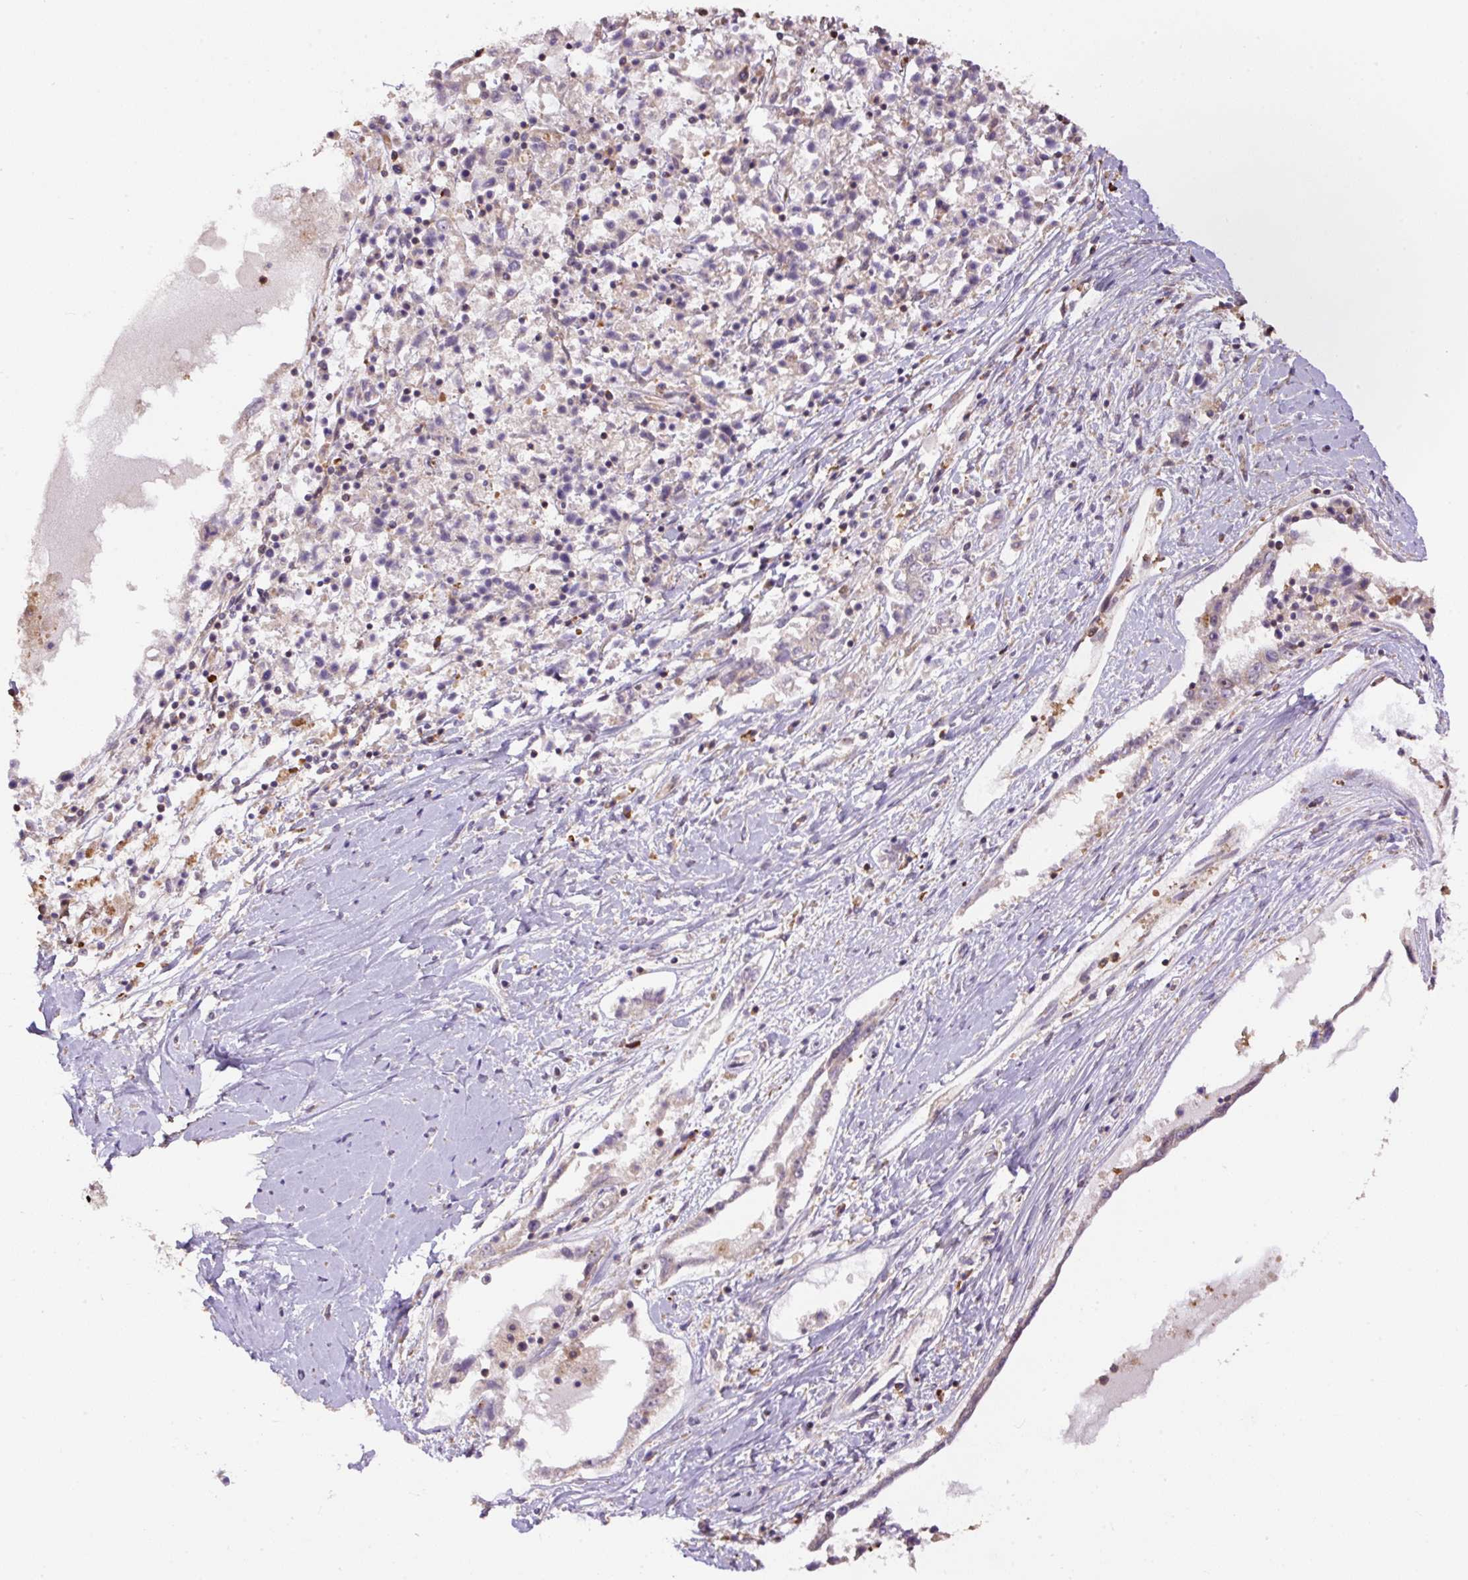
{"staining": {"intensity": "negative", "quantity": "none", "location": "none"}, "tissue": "ovarian cancer", "cell_type": "Tumor cells", "image_type": "cancer", "snomed": [{"axis": "morphology", "description": "Carcinoma, endometroid"}, {"axis": "topography", "description": "Ovary"}], "caption": "This is an immunohistochemistry photomicrograph of human ovarian cancer. There is no staining in tumor cells.", "gene": "PPME1", "patient": {"sex": "female", "age": 62}}